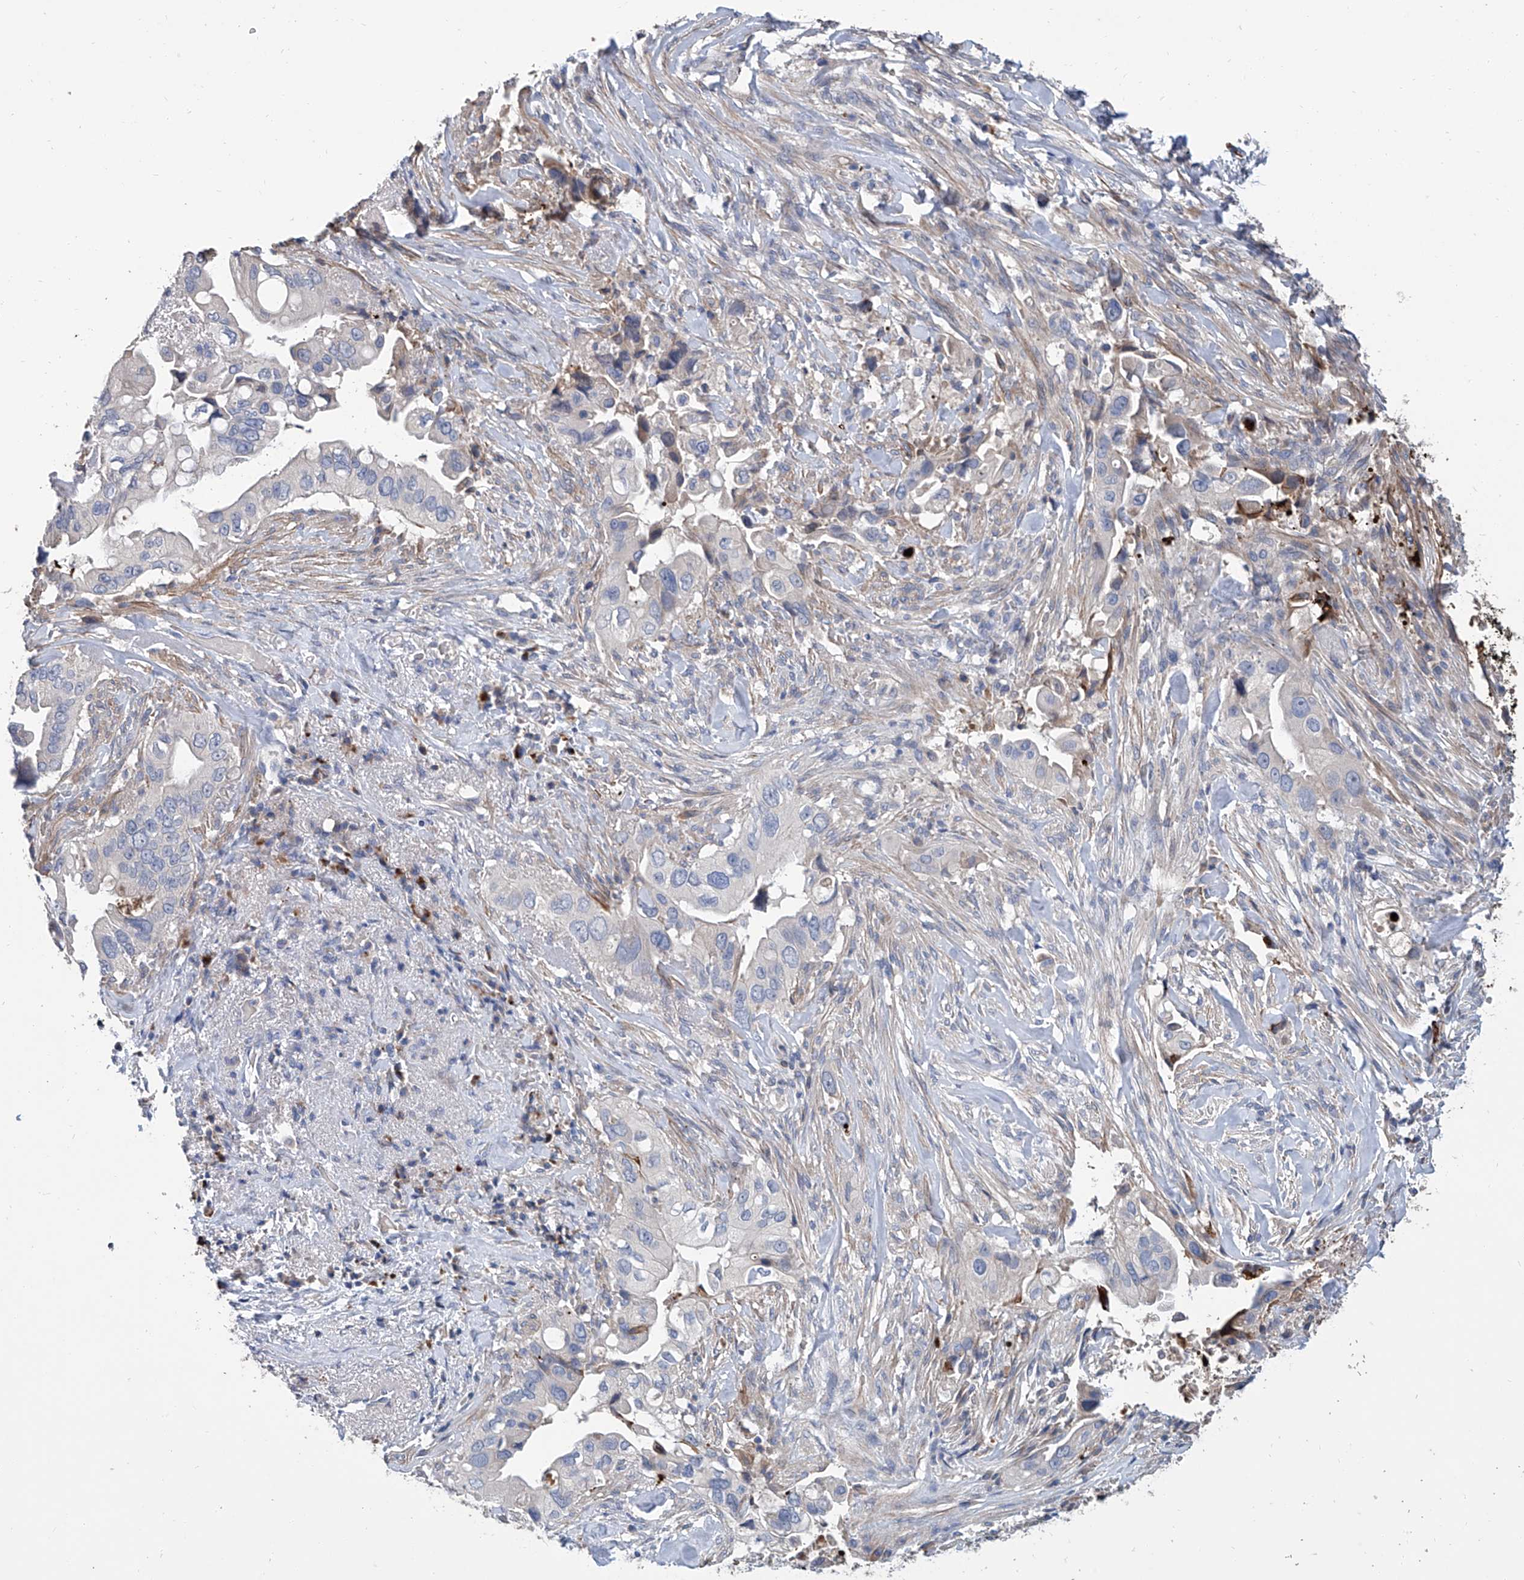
{"staining": {"intensity": "negative", "quantity": "none", "location": "none"}, "tissue": "pancreatic cancer", "cell_type": "Tumor cells", "image_type": "cancer", "snomed": [{"axis": "morphology", "description": "Inflammation, NOS"}, {"axis": "morphology", "description": "Adenocarcinoma, NOS"}, {"axis": "topography", "description": "Pancreas"}], "caption": "A histopathology image of pancreatic cancer (adenocarcinoma) stained for a protein exhibits no brown staining in tumor cells.", "gene": "GPT", "patient": {"sex": "female", "age": 56}}